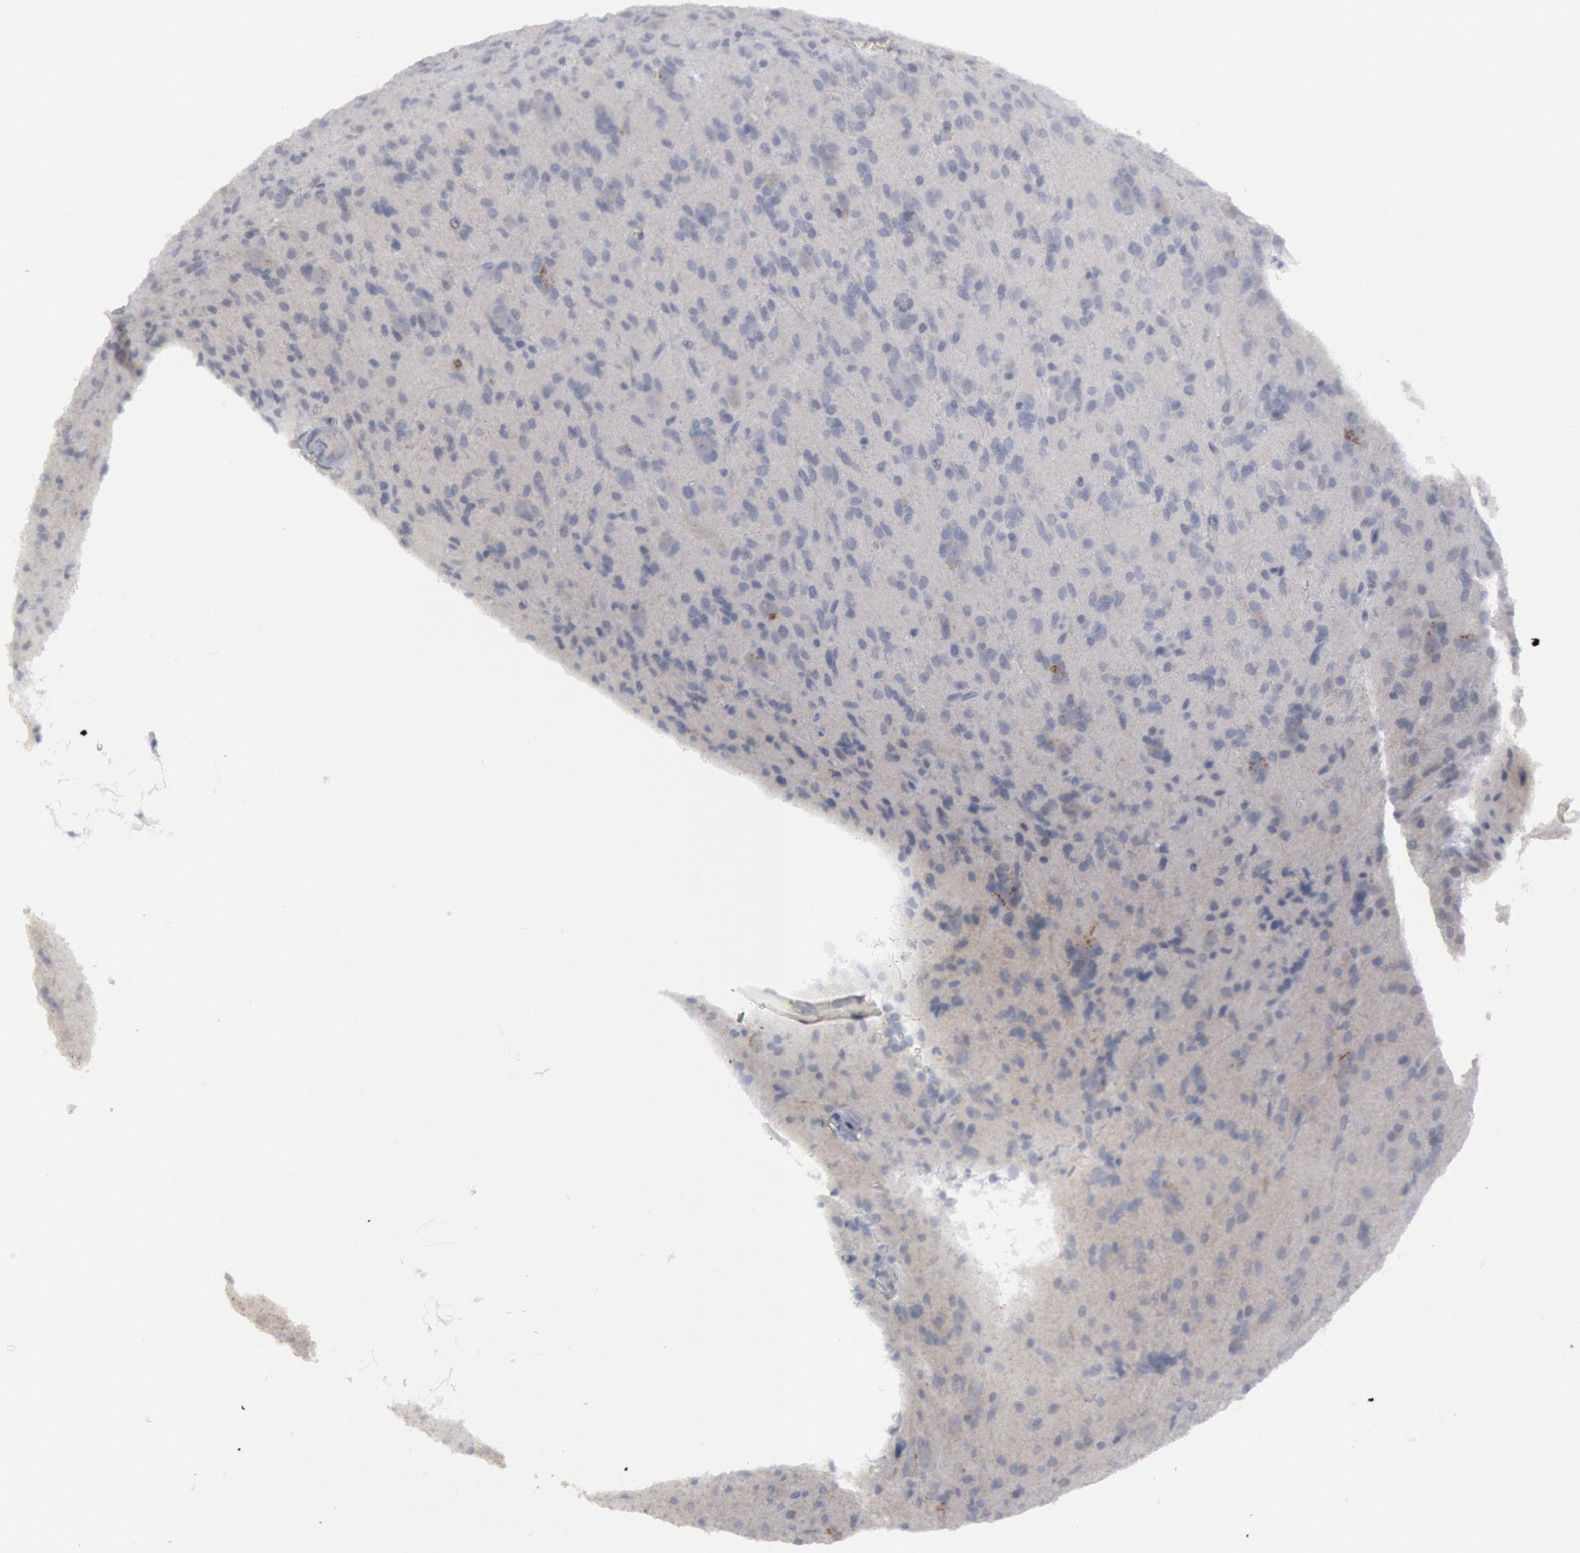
{"staining": {"intensity": "negative", "quantity": "none", "location": "none"}, "tissue": "glioma", "cell_type": "Tumor cells", "image_type": "cancer", "snomed": [{"axis": "morphology", "description": "Glioma, malignant, Low grade"}, {"axis": "topography", "description": "Brain"}], "caption": "This is an immunohistochemistry (IHC) histopathology image of glioma. There is no expression in tumor cells.", "gene": "DMC1", "patient": {"sex": "female", "age": 15}}